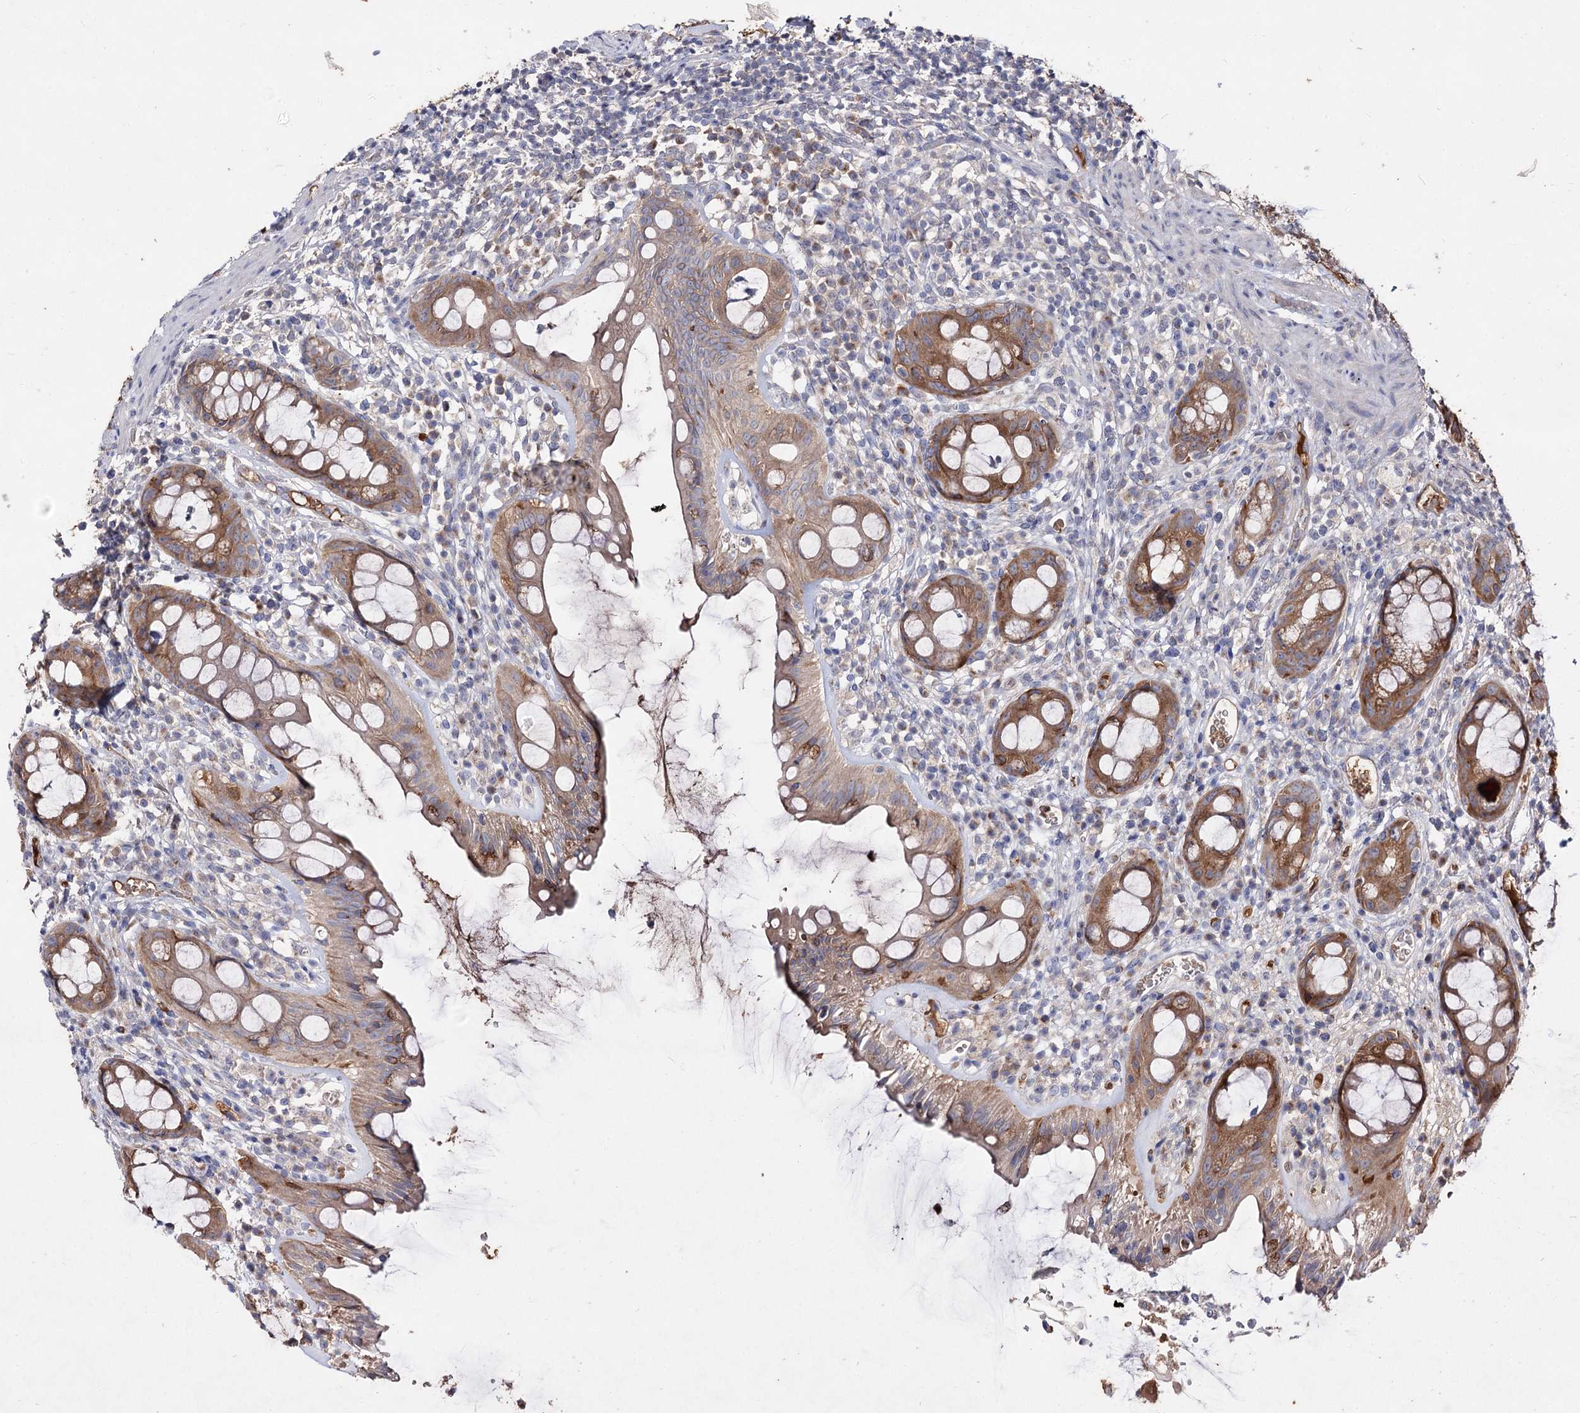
{"staining": {"intensity": "moderate", "quantity": ">75%", "location": "cytoplasmic/membranous"}, "tissue": "rectum", "cell_type": "Glandular cells", "image_type": "normal", "snomed": [{"axis": "morphology", "description": "Normal tissue, NOS"}, {"axis": "topography", "description": "Rectum"}], "caption": "DAB (3,3'-diaminobenzidine) immunohistochemical staining of benign rectum demonstrates moderate cytoplasmic/membranous protein positivity in about >75% of glandular cells. (Brightfield microscopy of DAB IHC at high magnification).", "gene": "ARFIP2", "patient": {"sex": "female", "age": 57}}